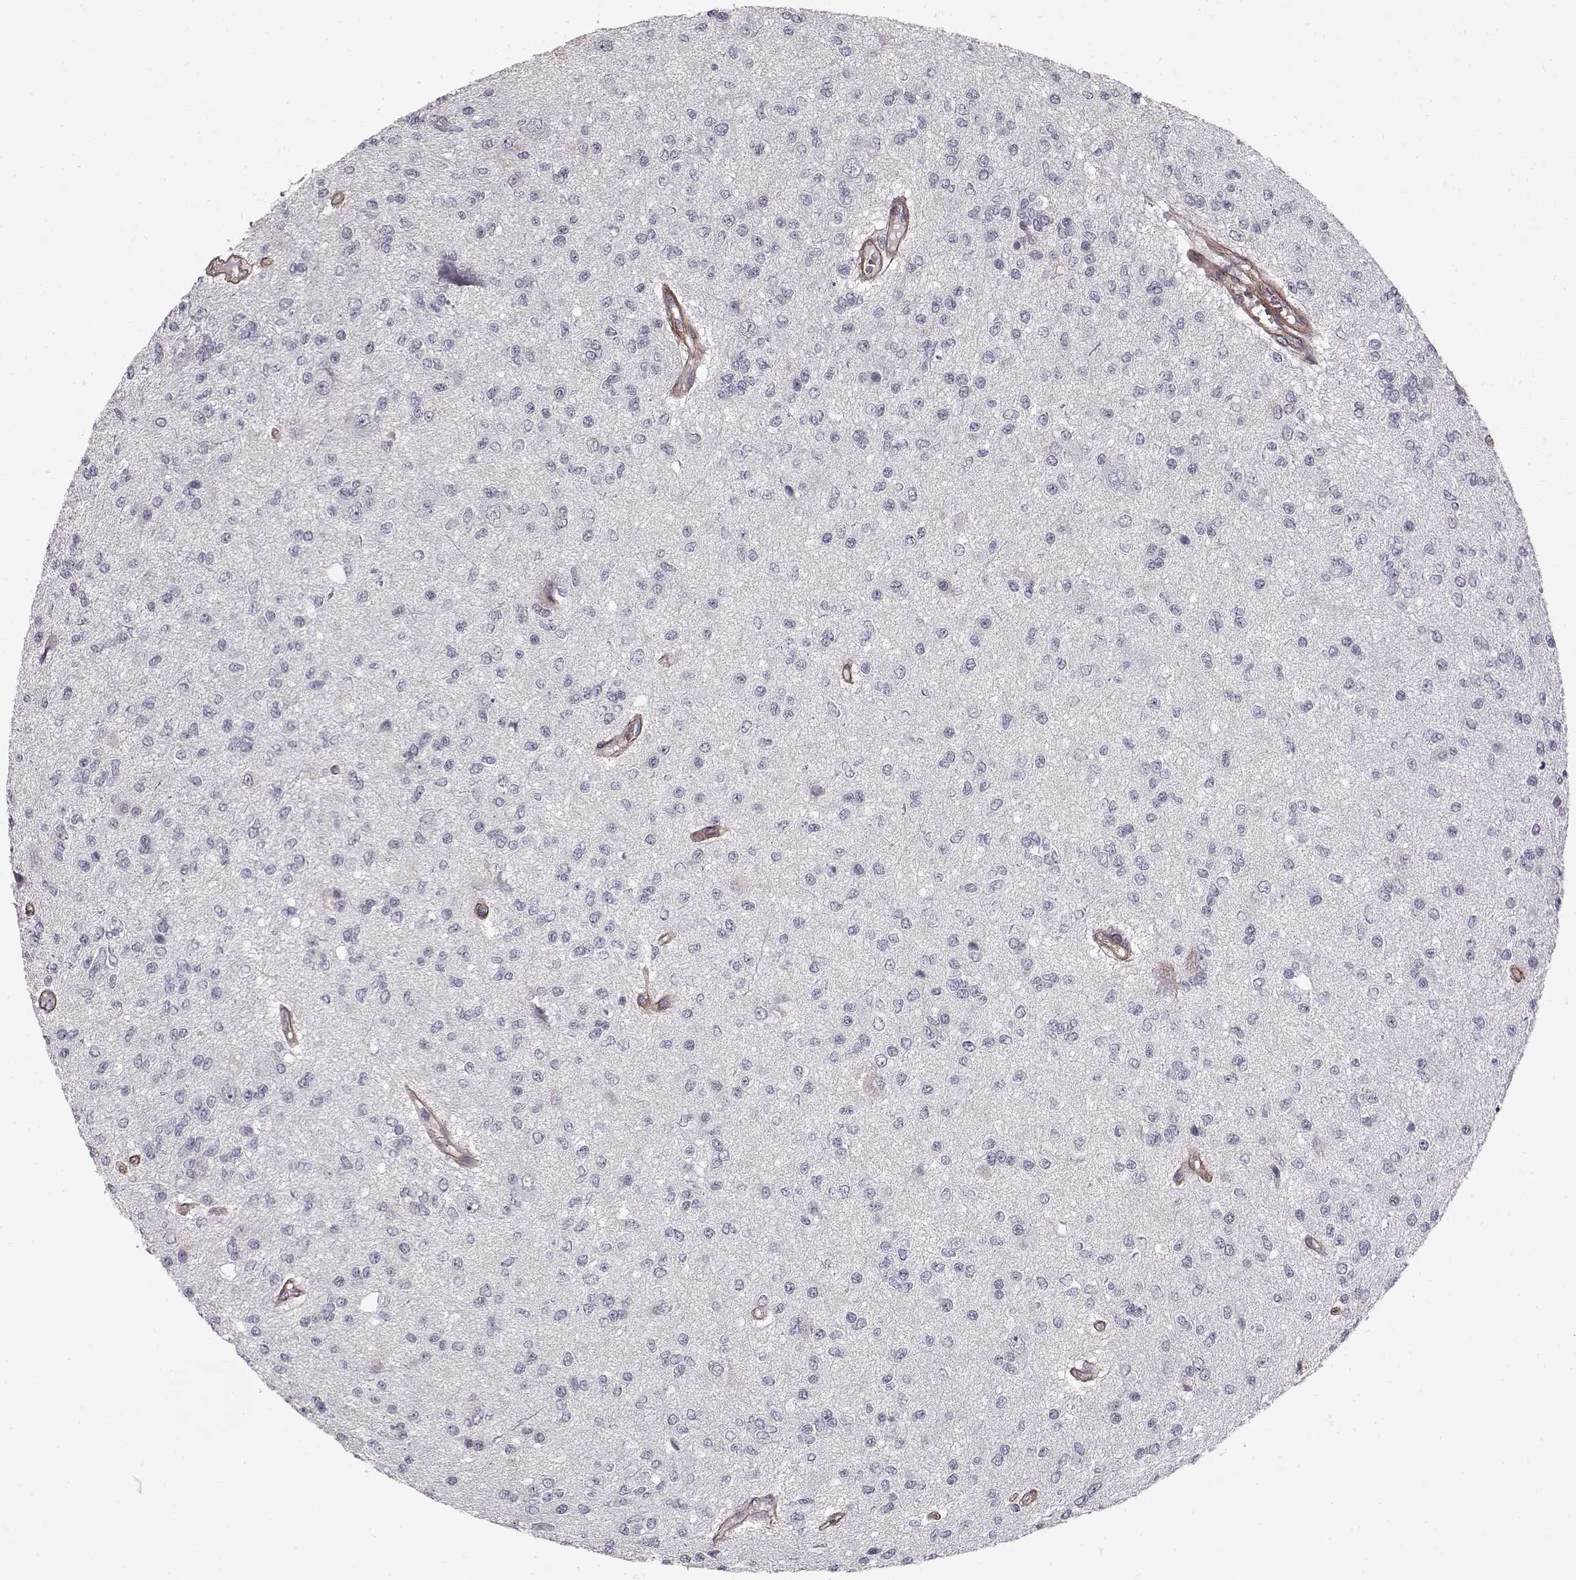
{"staining": {"intensity": "negative", "quantity": "none", "location": "none"}, "tissue": "glioma", "cell_type": "Tumor cells", "image_type": "cancer", "snomed": [{"axis": "morphology", "description": "Glioma, malignant, Low grade"}, {"axis": "topography", "description": "Brain"}], "caption": "Immunohistochemistry (IHC) histopathology image of neoplastic tissue: malignant glioma (low-grade) stained with DAB reveals no significant protein expression in tumor cells. (DAB immunohistochemistry with hematoxylin counter stain).", "gene": "LAMB2", "patient": {"sex": "male", "age": 67}}